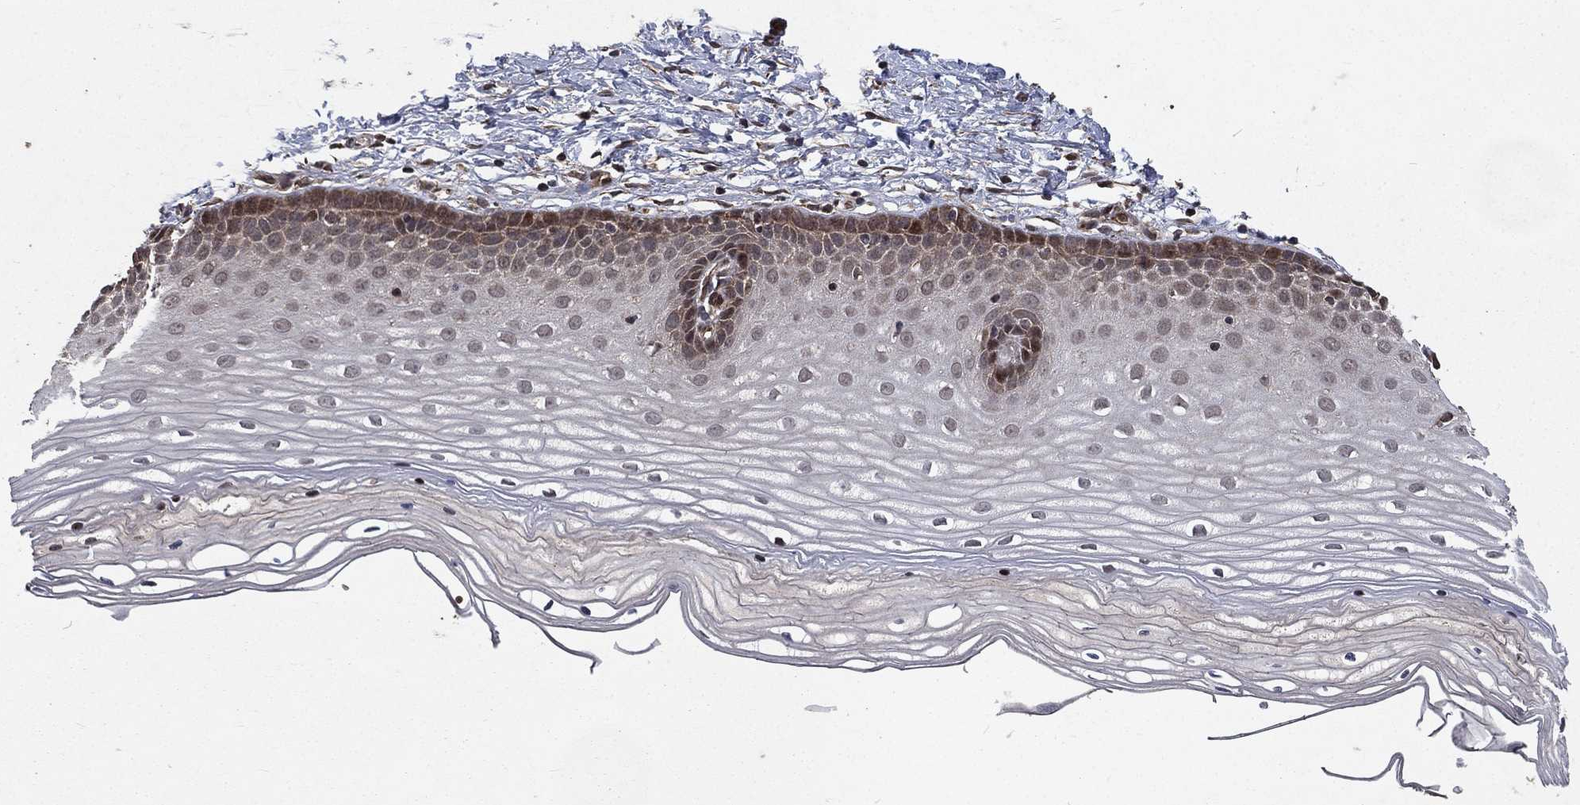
{"staining": {"intensity": "weak", "quantity": ">75%", "location": "cytoplasmic/membranous"}, "tissue": "cervix", "cell_type": "Glandular cells", "image_type": "normal", "snomed": [{"axis": "morphology", "description": "Normal tissue, NOS"}, {"axis": "topography", "description": "Cervix"}], "caption": "Immunohistochemical staining of normal cervix shows >75% levels of weak cytoplasmic/membranous protein positivity in approximately >75% of glandular cells. The protein of interest is stained brown, and the nuclei are stained in blue (DAB (3,3'-diaminobenzidine) IHC with brightfield microscopy, high magnification).", "gene": "LENG8", "patient": {"sex": "female", "age": 37}}